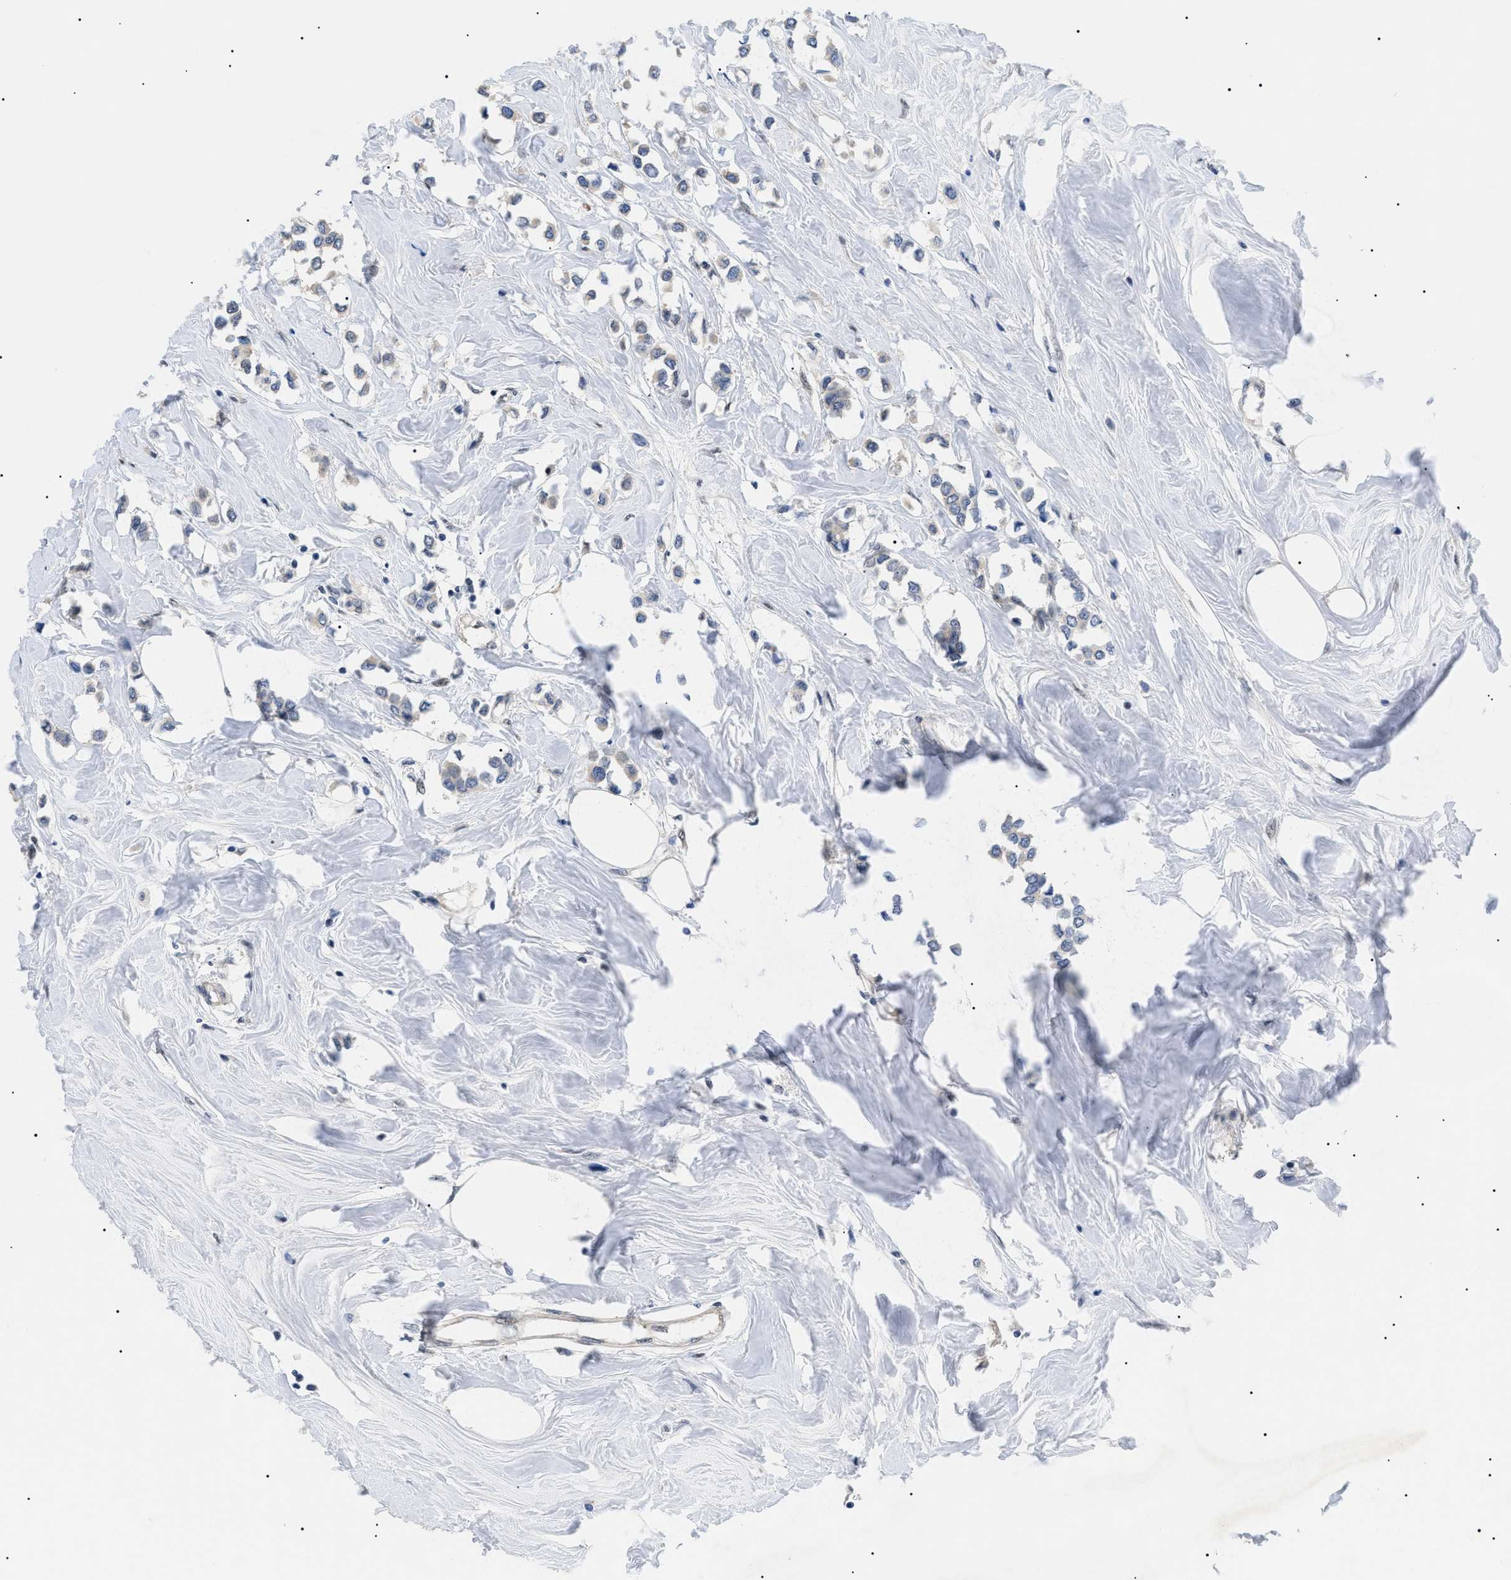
{"staining": {"intensity": "weak", "quantity": "<25%", "location": "cytoplasmic/membranous"}, "tissue": "breast cancer", "cell_type": "Tumor cells", "image_type": "cancer", "snomed": [{"axis": "morphology", "description": "Lobular carcinoma"}, {"axis": "topography", "description": "Breast"}], "caption": "Protein analysis of breast lobular carcinoma displays no significant positivity in tumor cells. The staining is performed using DAB brown chromogen with nuclei counter-stained in using hematoxylin.", "gene": "GARRE1", "patient": {"sex": "female", "age": 51}}